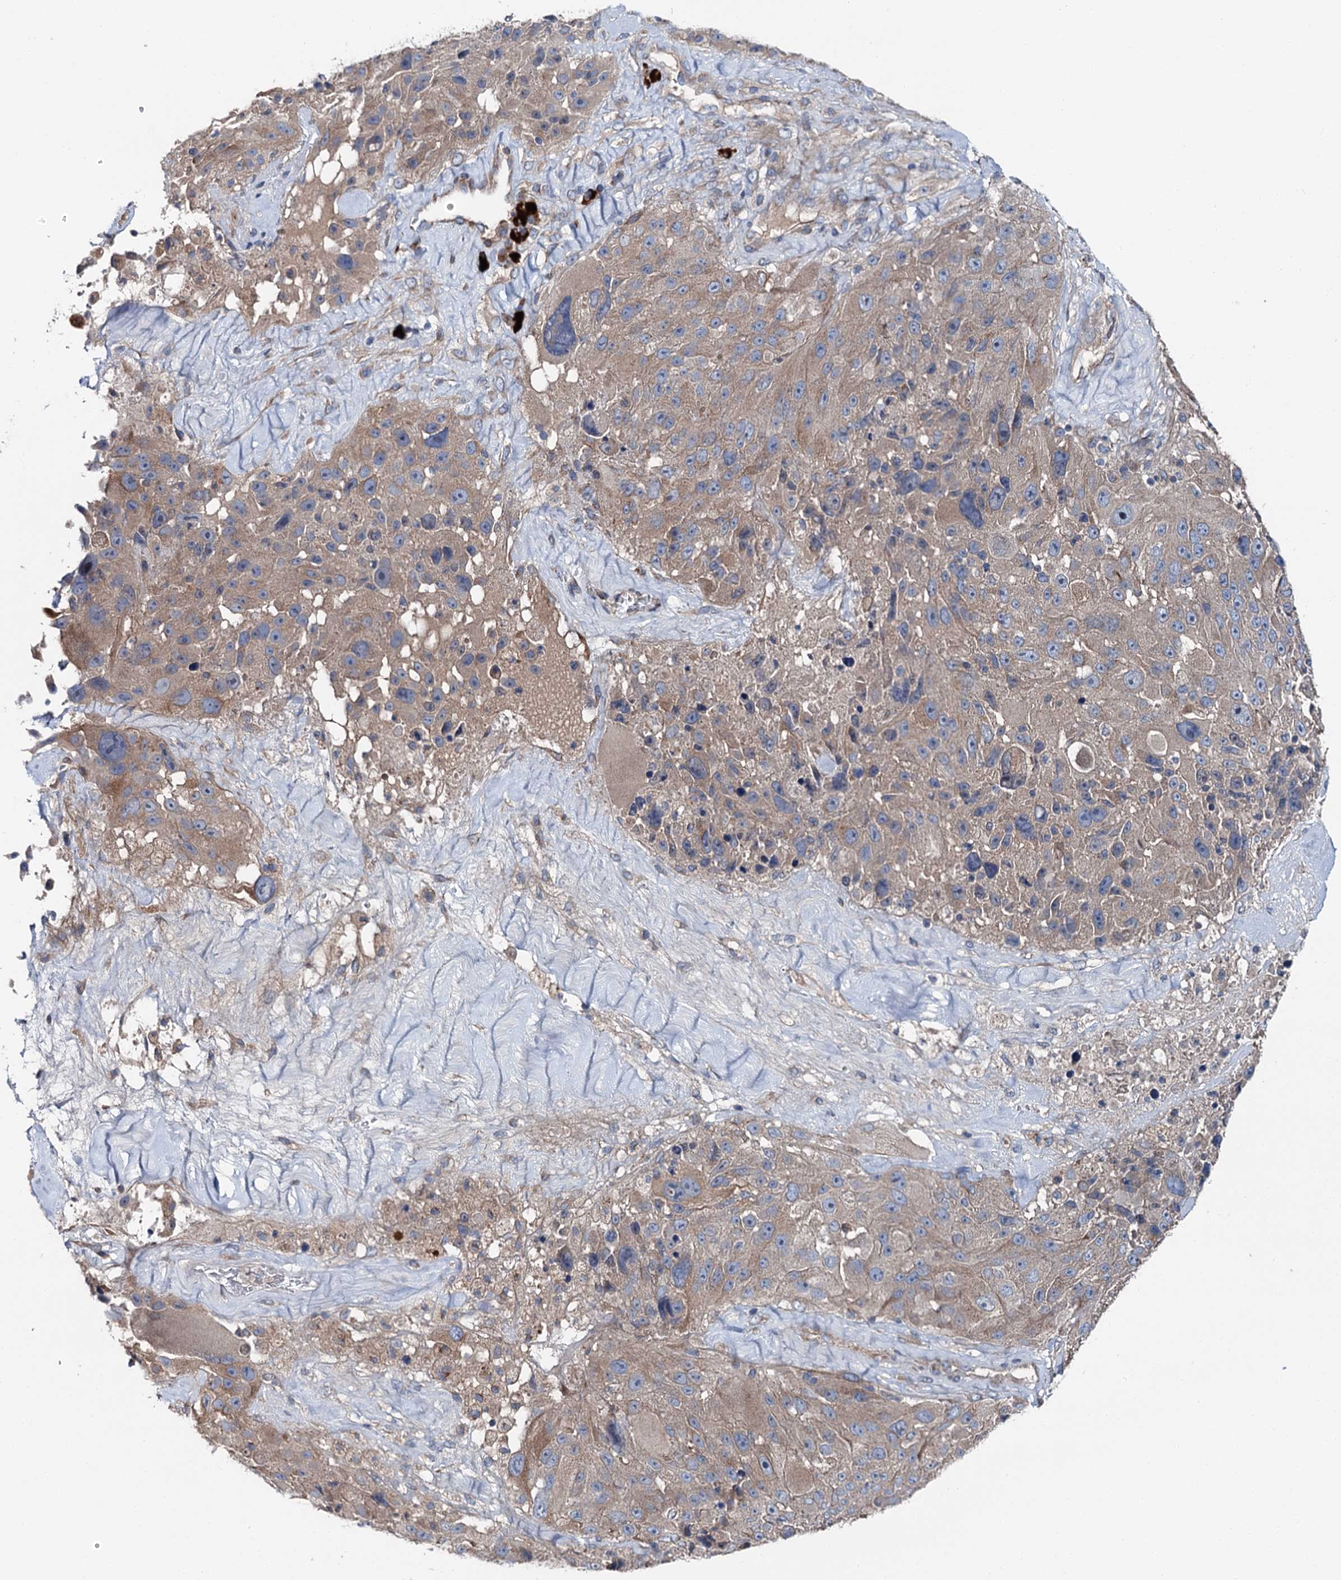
{"staining": {"intensity": "weak", "quantity": "25%-75%", "location": "cytoplasmic/membranous"}, "tissue": "melanoma", "cell_type": "Tumor cells", "image_type": "cancer", "snomed": [{"axis": "morphology", "description": "Malignant melanoma, Metastatic site"}, {"axis": "topography", "description": "Lymph node"}], "caption": "This histopathology image shows melanoma stained with immunohistochemistry to label a protein in brown. The cytoplasmic/membranous of tumor cells show weak positivity for the protein. Nuclei are counter-stained blue.", "gene": "SLC22A25", "patient": {"sex": "male", "age": 62}}